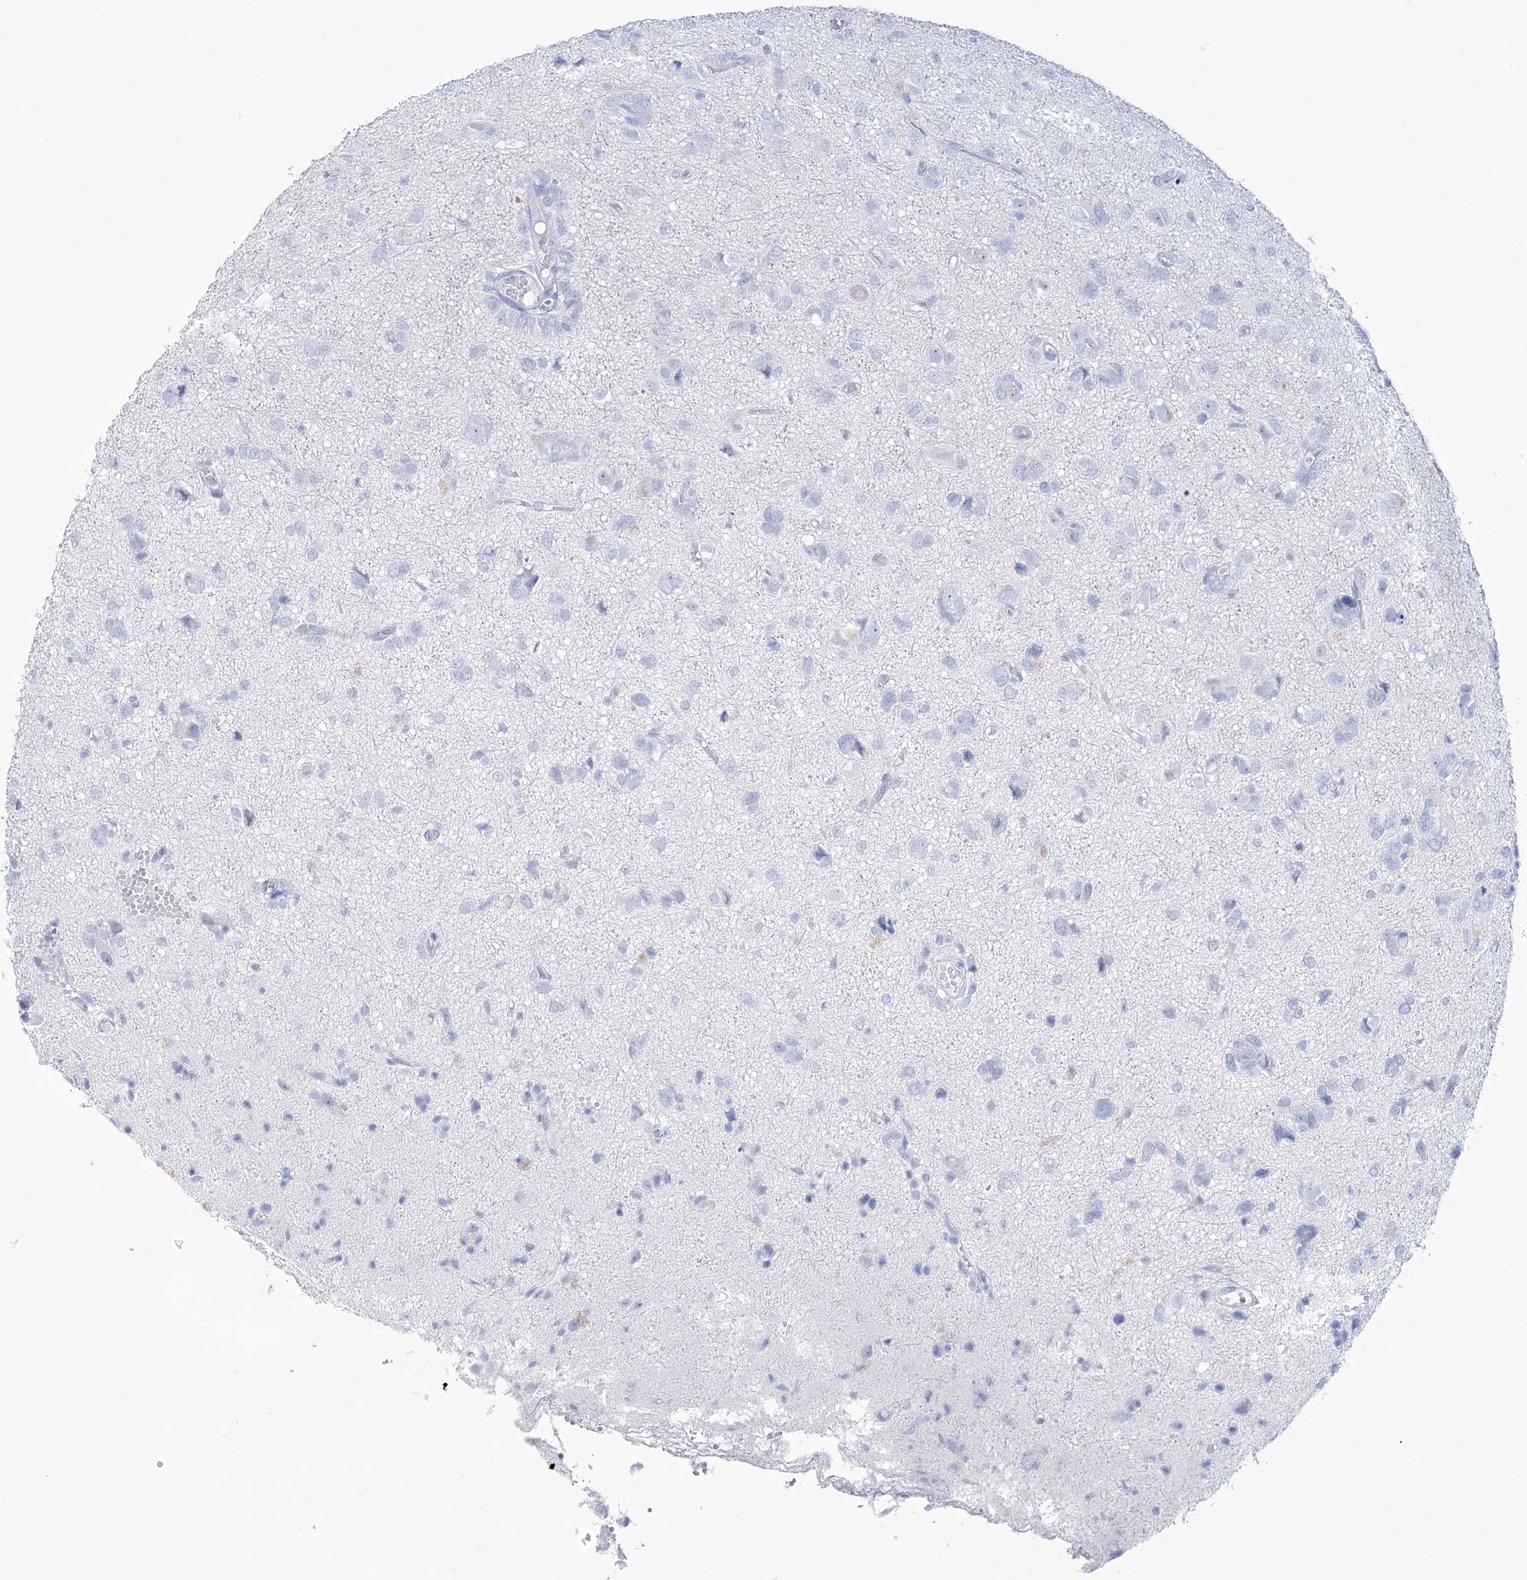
{"staining": {"intensity": "negative", "quantity": "none", "location": "none"}, "tissue": "glioma", "cell_type": "Tumor cells", "image_type": "cancer", "snomed": [{"axis": "morphology", "description": "Glioma, malignant, High grade"}, {"axis": "topography", "description": "Brain"}], "caption": "Photomicrograph shows no significant protein staining in tumor cells of malignant glioma (high-grade).", "gene": "RBP2", "patient": {"sex": "female", "age": 59}}